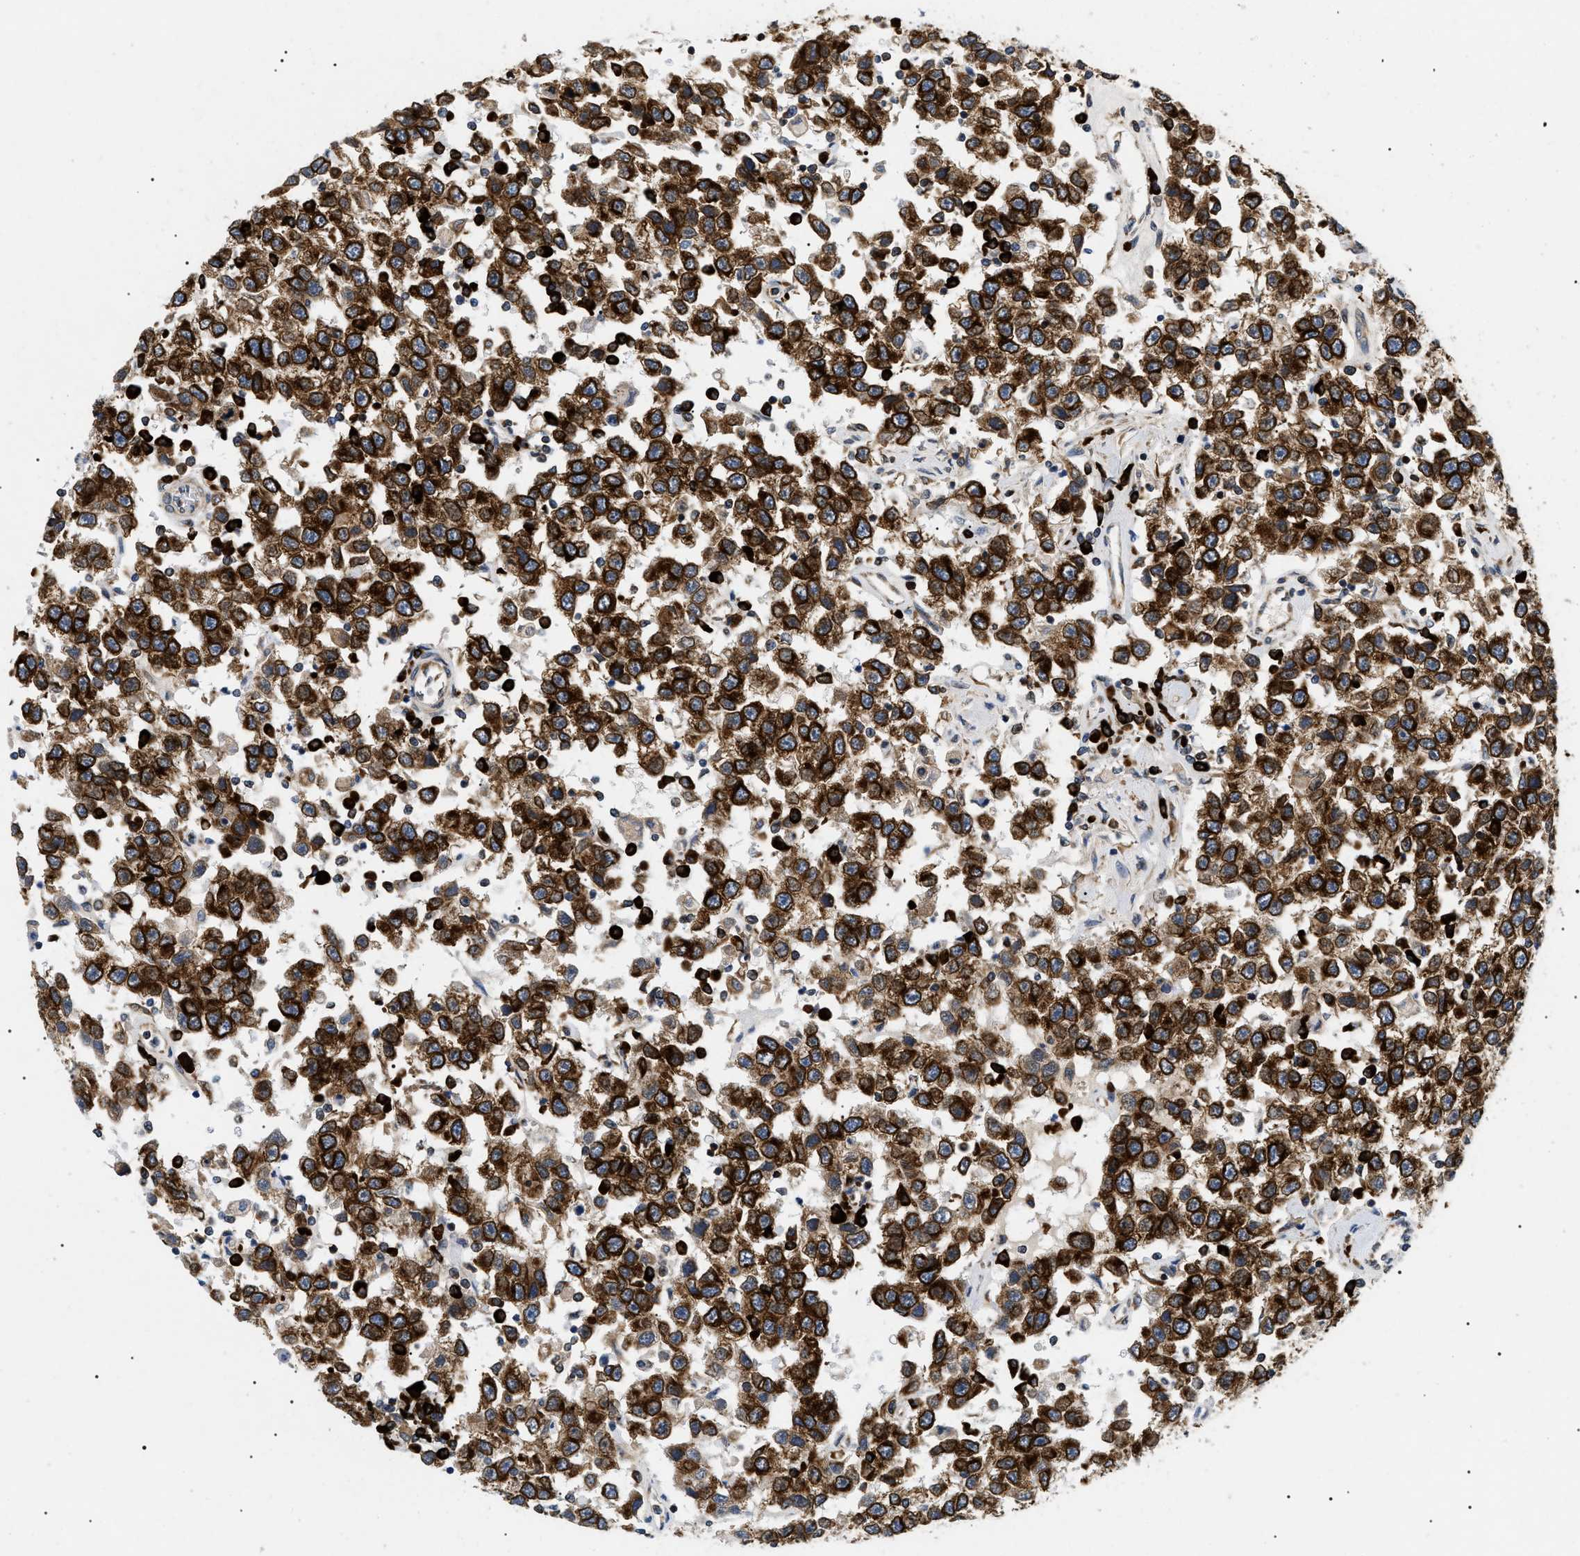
{"staining": {"intensity": "strong", "quantity": ">75%", "location": "cytoplasmic/membranous"}, "tissue": "testis cancer", "cell_type": "Tumor cells", "image_type": "cancer", "snomed": [{"axis": "morphology", "description": "Seminoma, NOS"}, {"axis": "topography", "description": "Testis"}], "caption": "IHC histopathology image of testis cancer (seminoma) stained for a protein (brown), which exhibits high levels of strong cytoplasmic/membranous positivity in approximately >75% of tumor cells.", "gene": "DERL1", "patient": {"sex": "male", "age": 41}}